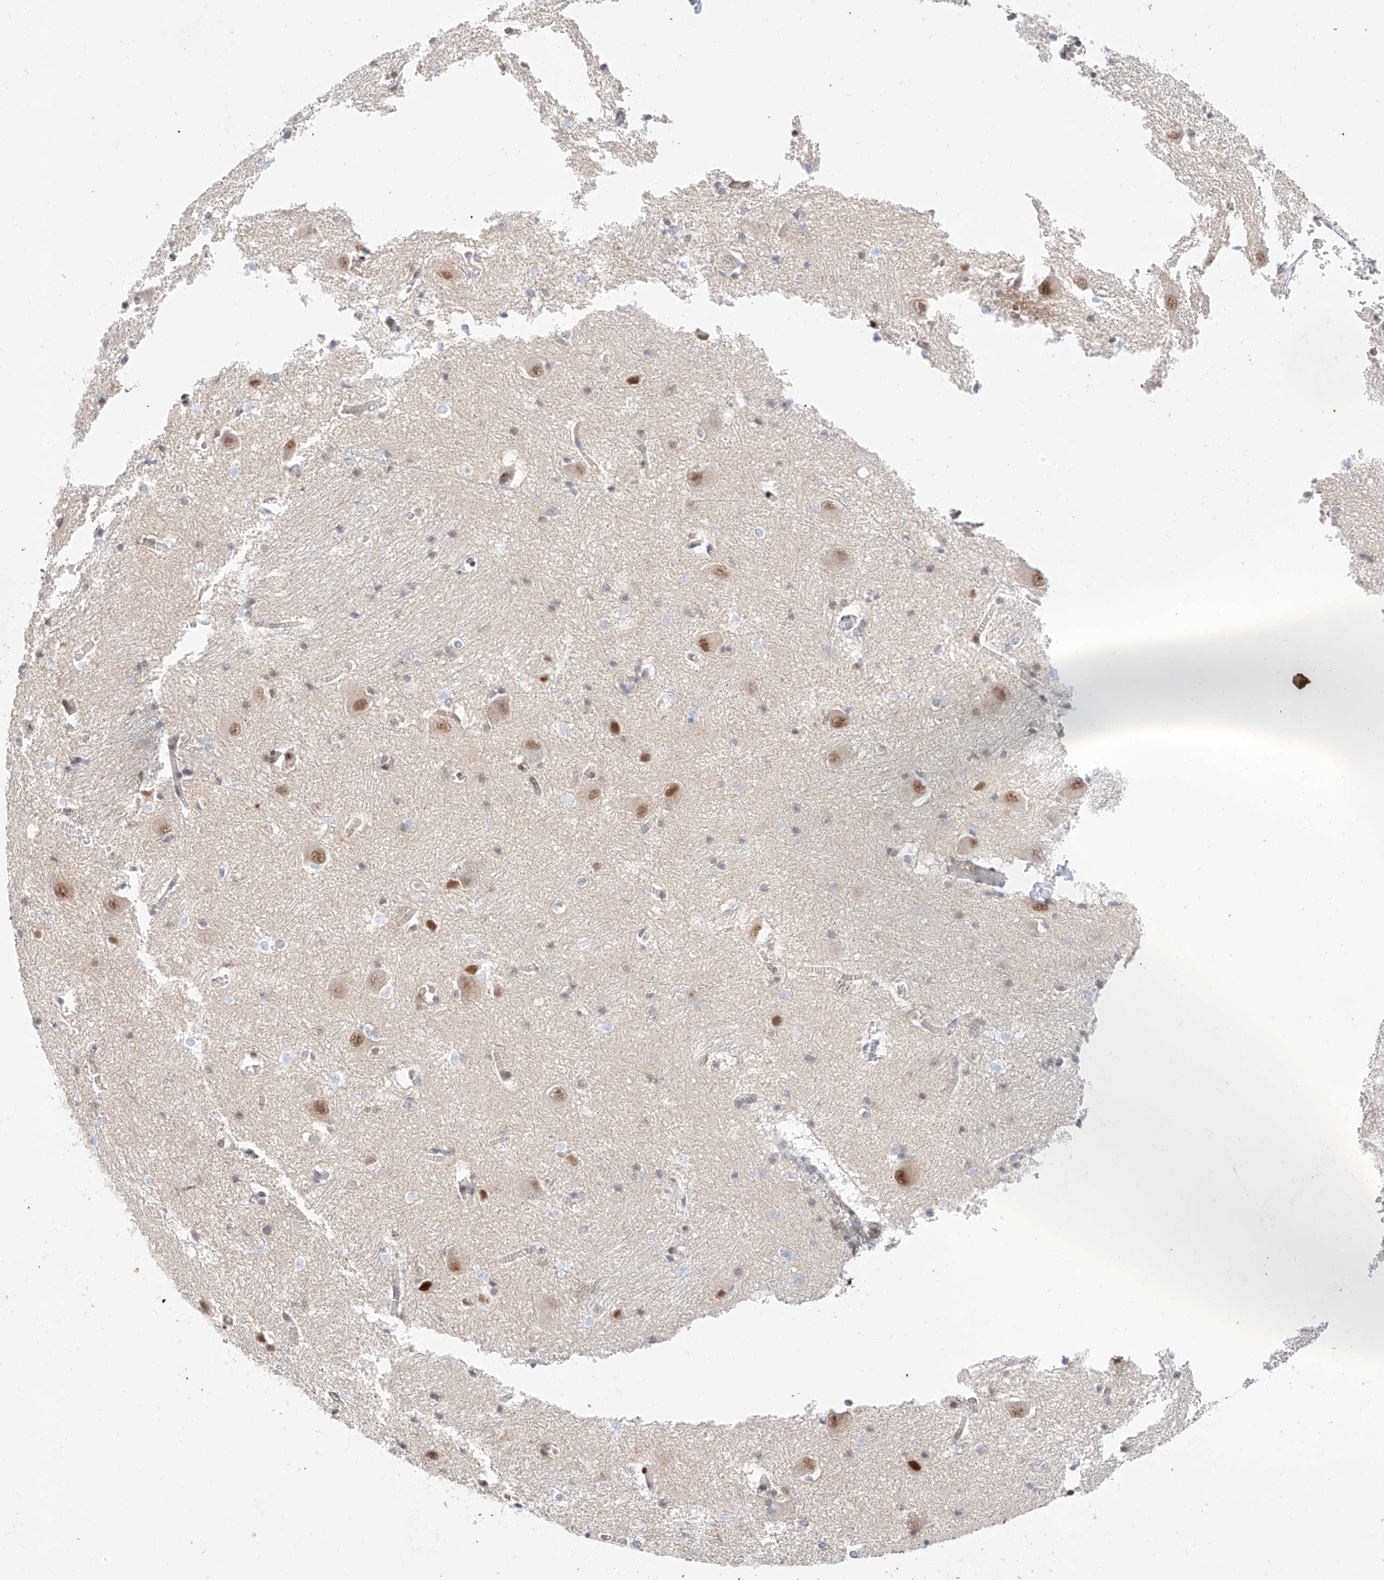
{"staining": {"intensity": "moderate", "quantity": "<25%", "location": "nuclear"}, "tissue": "caudate", "cell_type": "Glial cells", "image_type": "normal", "snomed": [{"axis": "morphology", "description": "Normal tissue, NOS"}, {"axis": "topography", "description": "Lateral ventricle wall"}], "caption": "Protein expression analysis of normal human caudate reveals moderate nuclear expression in approximately <25% of glial cells. (Stains: DAB in brown, nuclei in blue, Microscopy: brightfield microscopy at high magnification).", "gene": "HDAC9", "patient": {"sex": "male", "age": 37}}